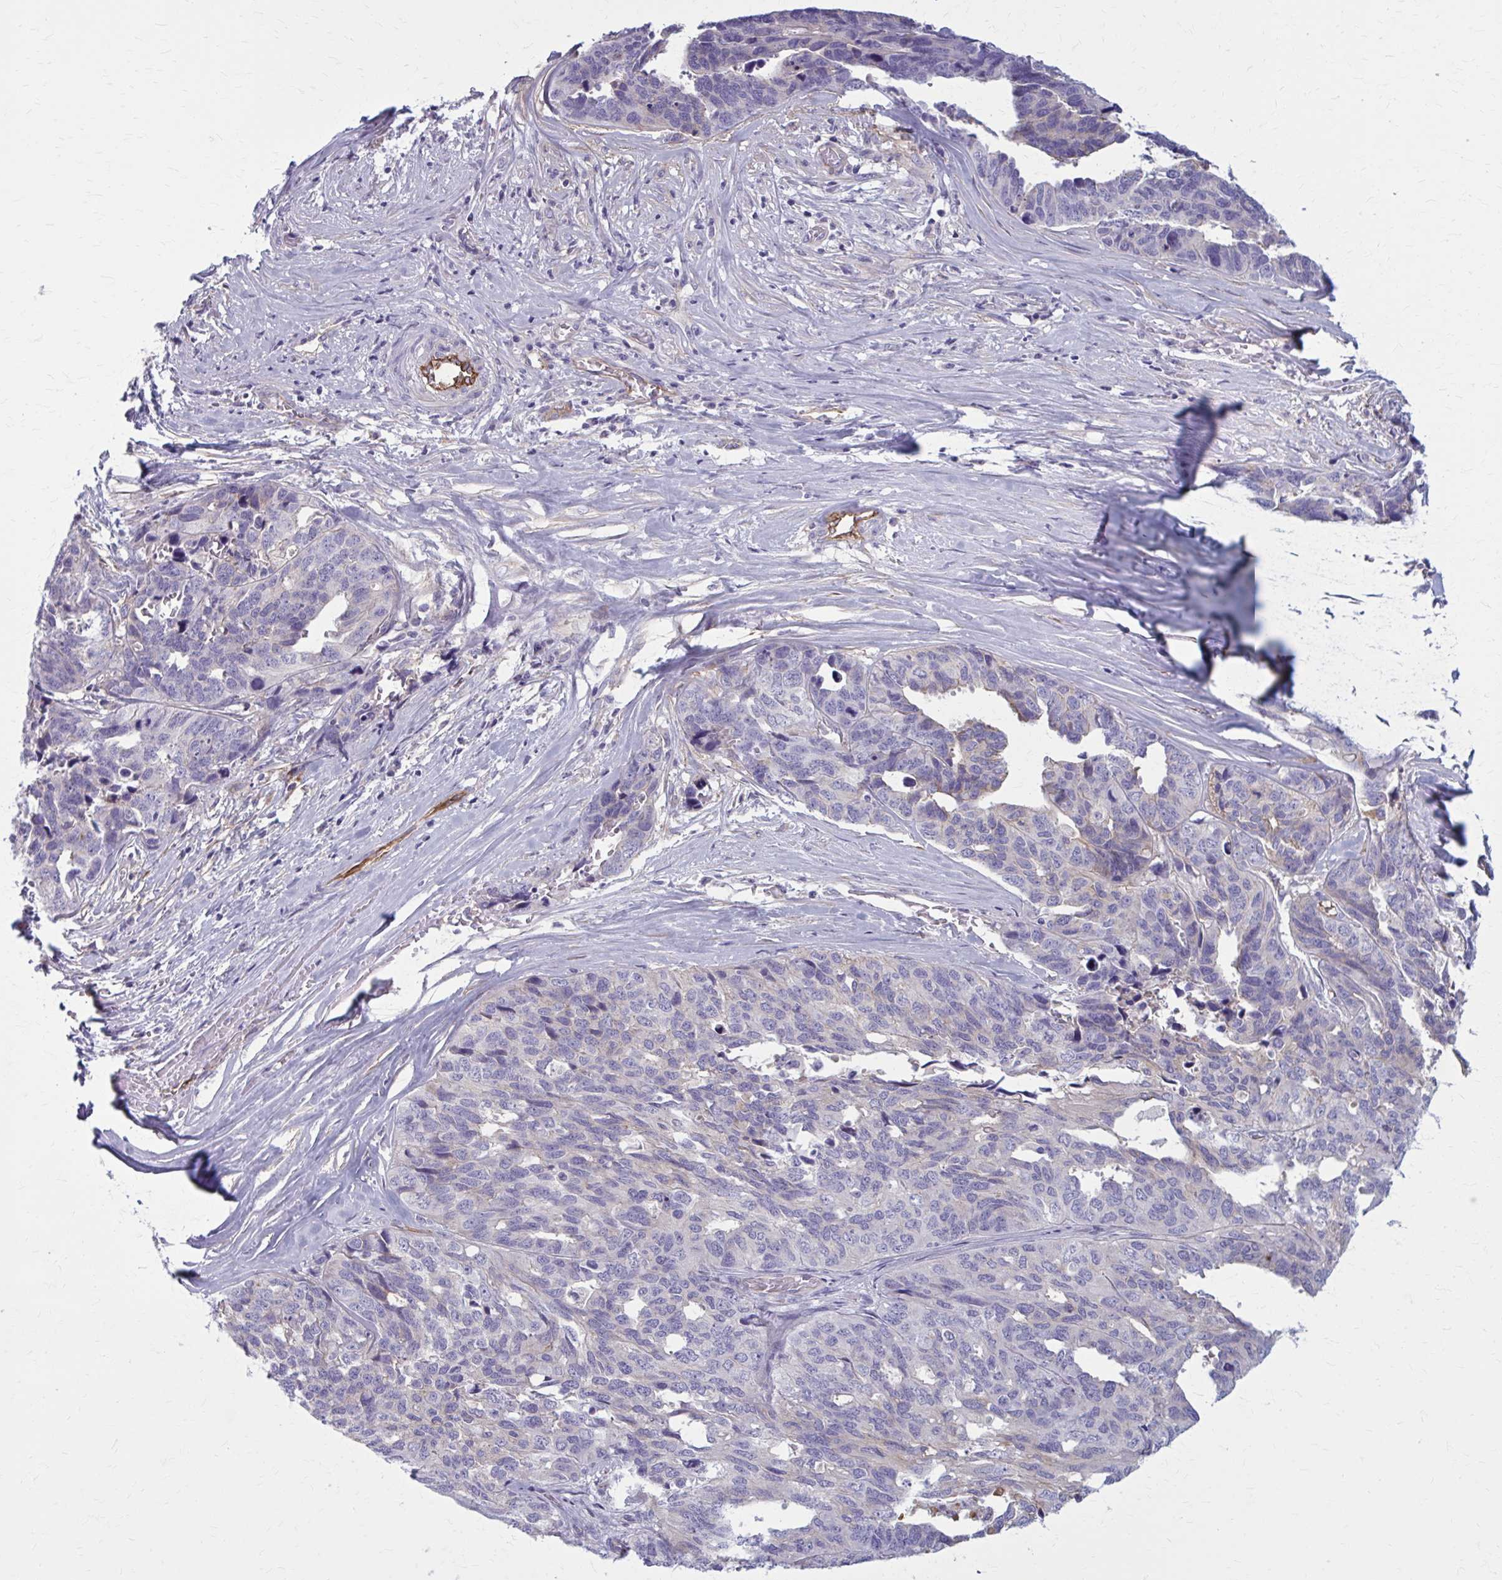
{"staining": {"intensity": "weak", "quantity": "<25%", "location": "cytoplasmic/membranous"}, "tissue": "ovarian cancer", "cell_type": "Tumor cells", "image_type": "cancer", "snomed": [{"axis": "morphology", "description": "Cystadenocarcinoma, serous, NOS"}, {"axis": "topography", "description": "Ovary"}], "caption": "This image is of ovarian cancer stained with IHC to label a protein in brown with the nuclei are counter-stained blue. There is no expression in tumor cells.", "gene": "ZDHHC7", "patient": {"sex": "female", "age": 64}}